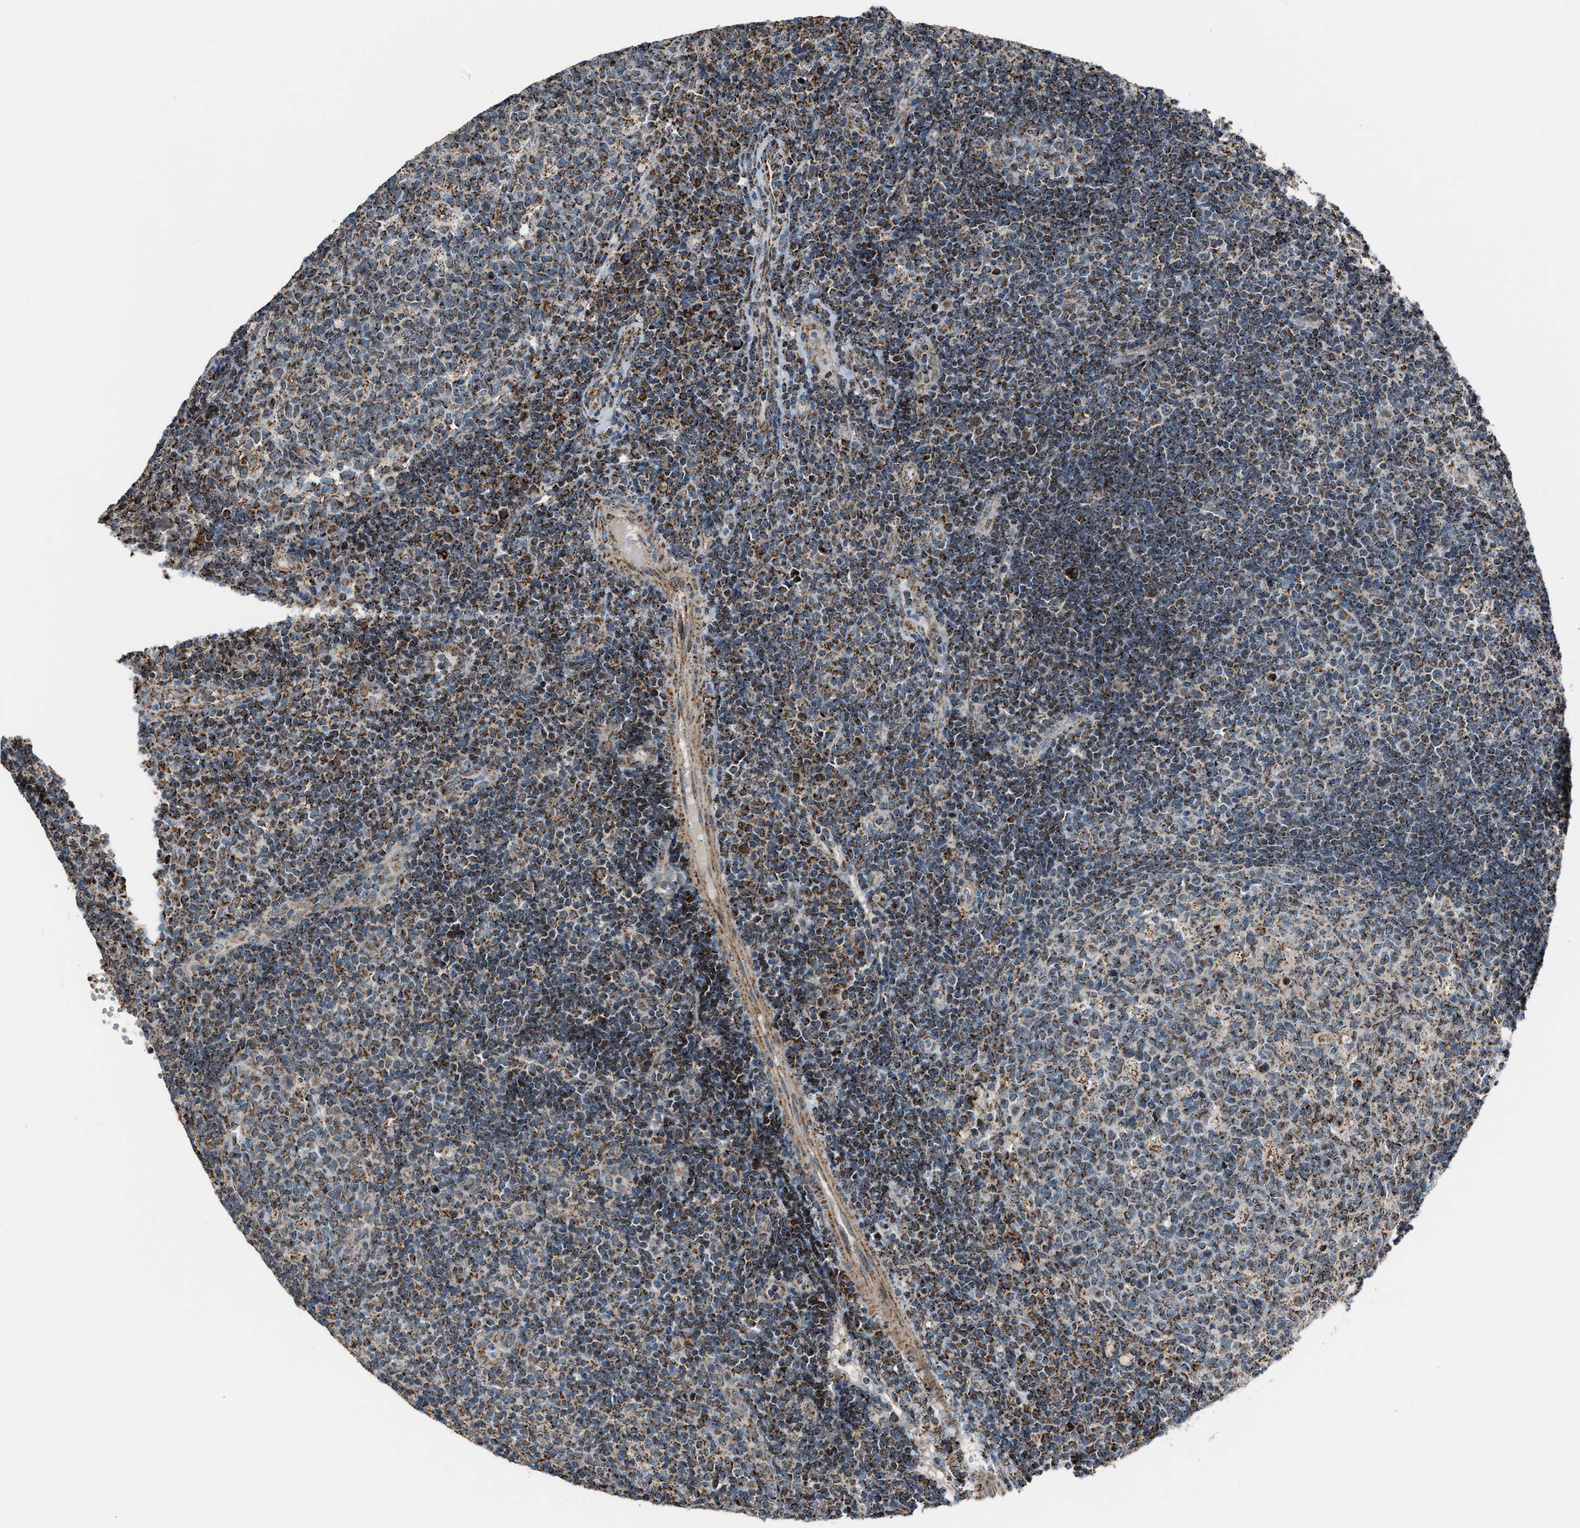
{"staining": {"intensity": "strong", "quantity": "25%-75%", "location": "cytoplasmic/membranous"}, "tissue": "tonsil", "cell_type": "Germinal center cells", "image_type": "normal", "snomed": [{"axis": "morphology", "description": "Normal tissue, NOS"}, {"axis": "topography", "description": "Tonsil"}], "caption": "DAB immunohistochemical staining of unremarkable tonsil reveals strong cytoplasmic/membranous protein expression in approximately 25%-75% of germinal center cells. (Stains: DAB (3,3'-diaminobenzidine) in brown, nuclei in blue, Microscopy: brightfield microscopy at high magnification).", "gene": "CHN2", "patient": {"sex": "female", "age": 40}}